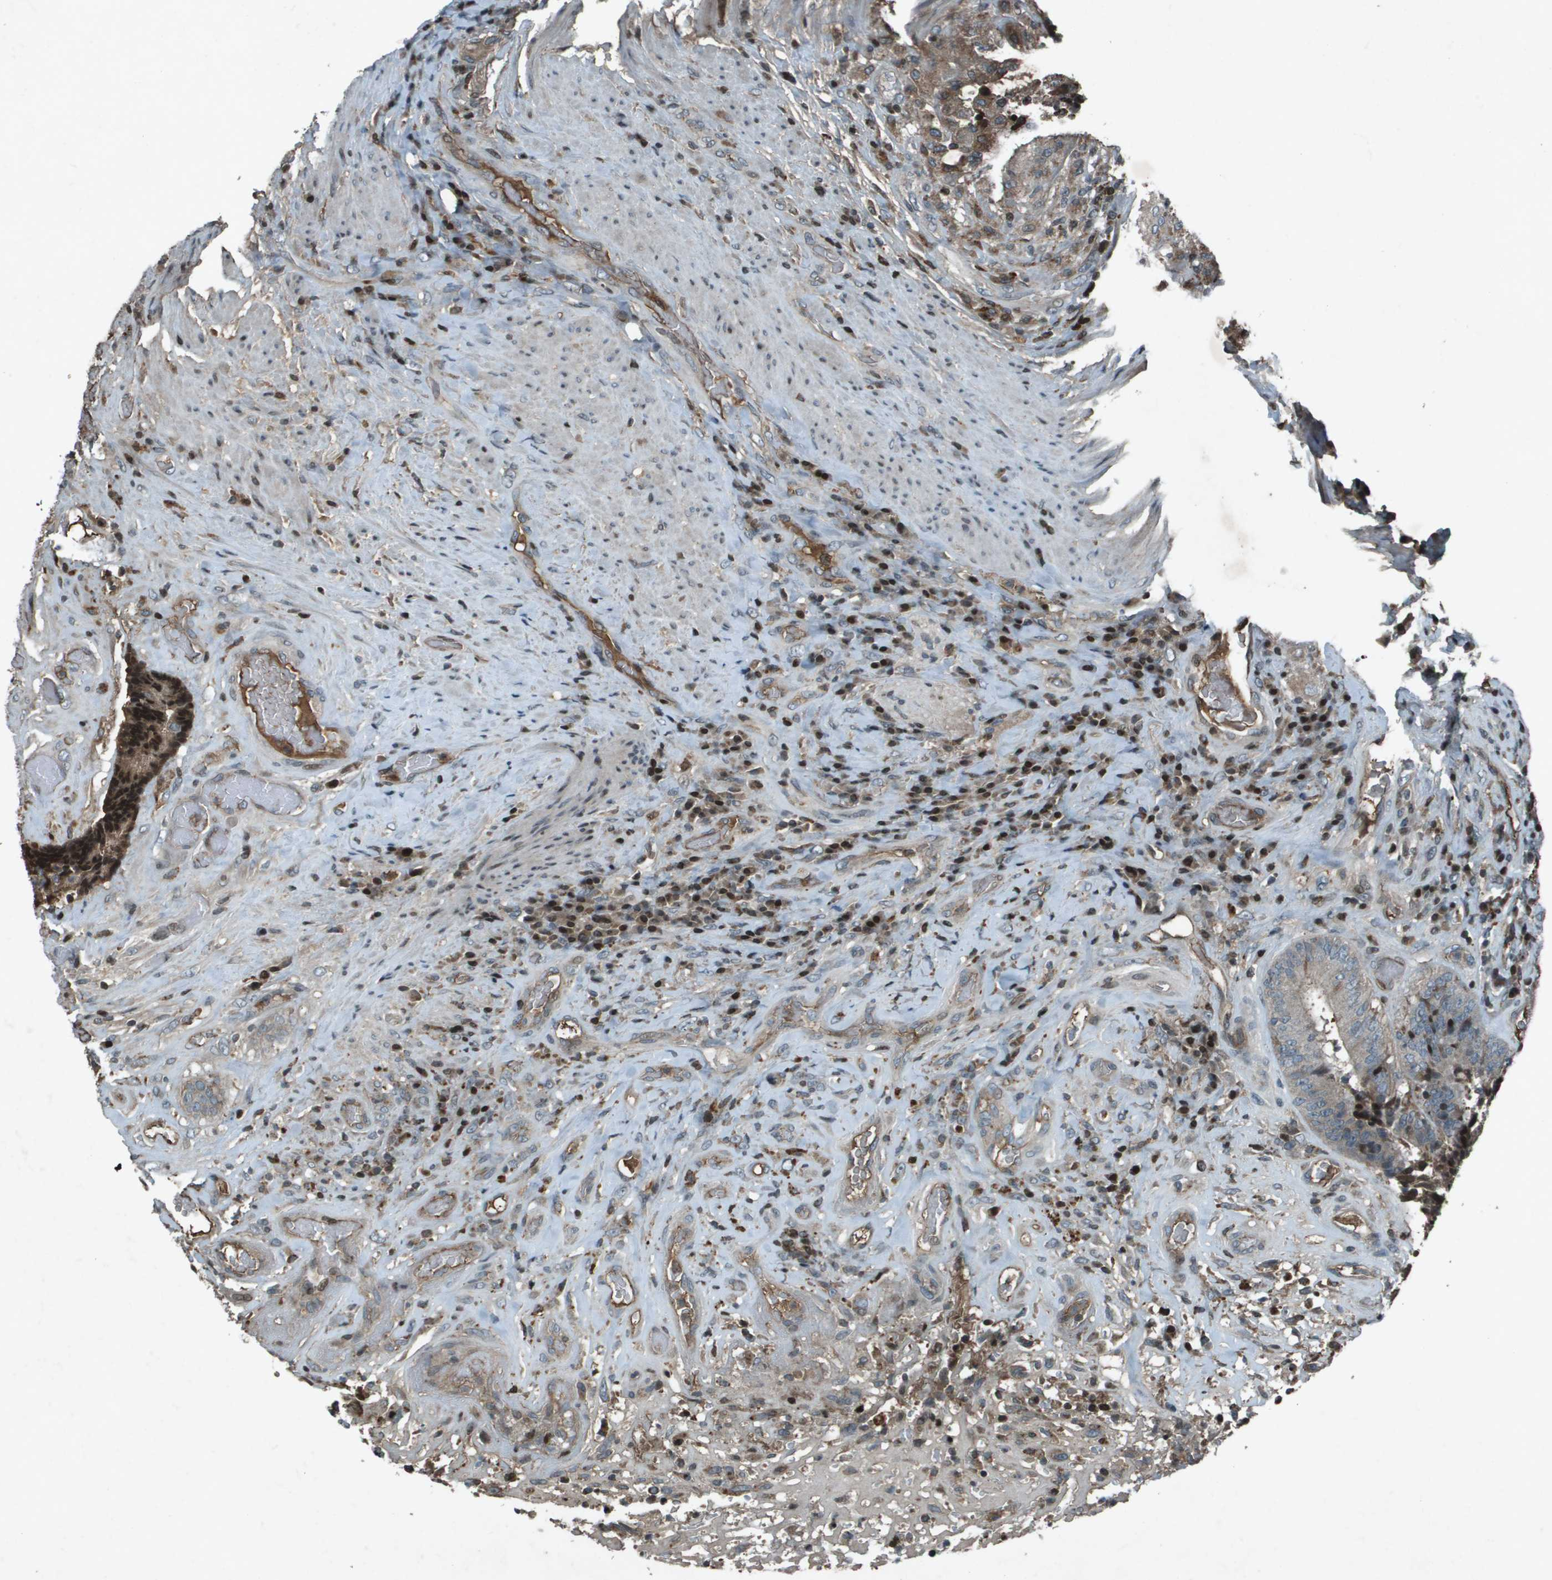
{"staining": {"intensity": "negative", "quantity": "none", "location": "none"}, "tissue": "colorectal cancer", "cell_type": "Tumor cells", "image_type": "cancer", "snomed": [{"axis": "morphology", "description": "Adenocarcinoma, NOS"}, {"axis": "topography", "description": "Rectum"}], "caption": "Colorectal cancer was stained to show a protein in brown. There is no significant staining in tumor cells. The staining is performed using DAB (3,3'-diaminobenzidine) brown chromogen with nuclei counter-stained in using hematoxylin.", "gene": "CXCL12", "patient": {"sex": "male", "age": 72}}